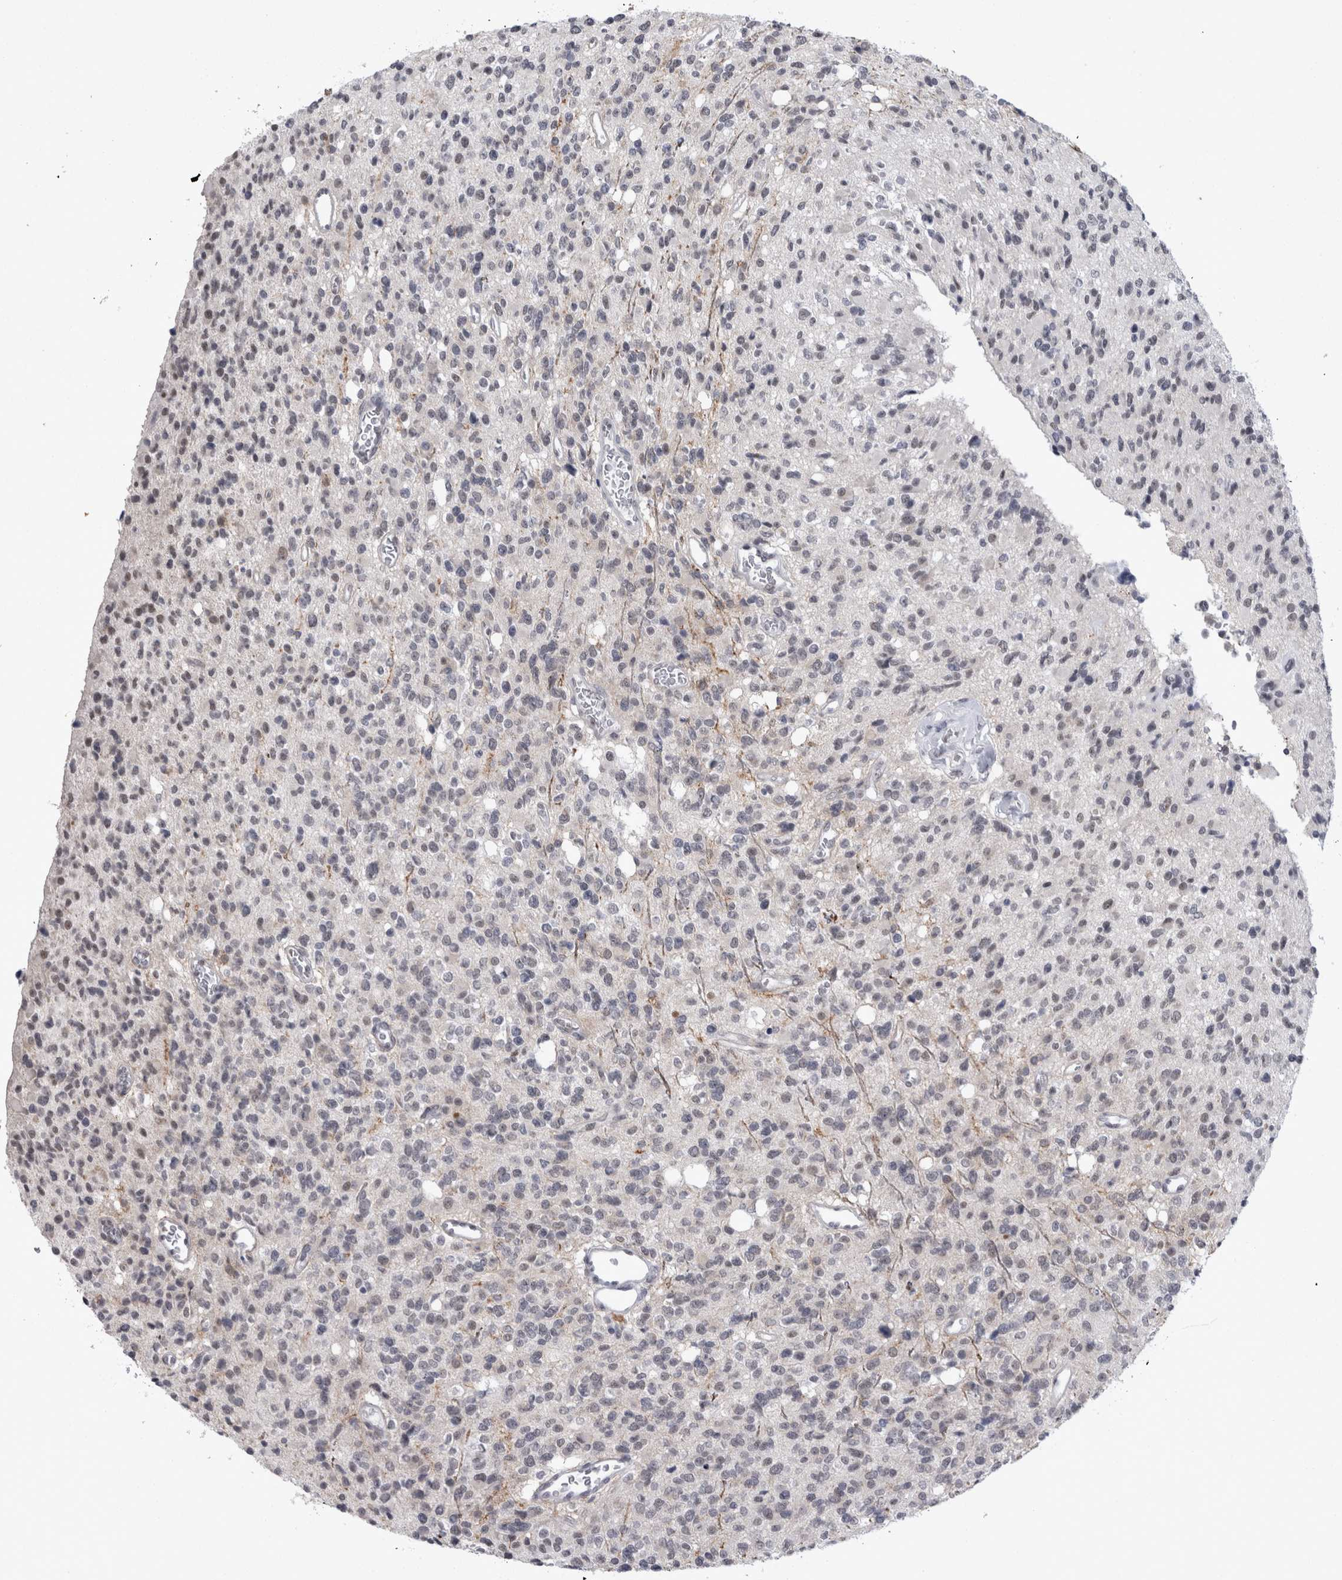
{"staining": {"intensity": "negative", "quantity": "none", "location": "none"}, "tissue": "glioma", "cell_type": "Tumor cells", "image_type": "cancer", "snomed": [{"axis": "morphology", "description": "Glioma, malignant, High grade"}, {"axis": "topography", "description": "Brain"}], "caption": "IHC of human glioma exhibits no positivity in tumor cells. Brightfield microscopy of immunohistochemistry stained with DAB (brown) and hematoxylin (blue), captured at high magnification.", "gene": "PEBP4", "patient": {"sex": "male", "age": 34}}